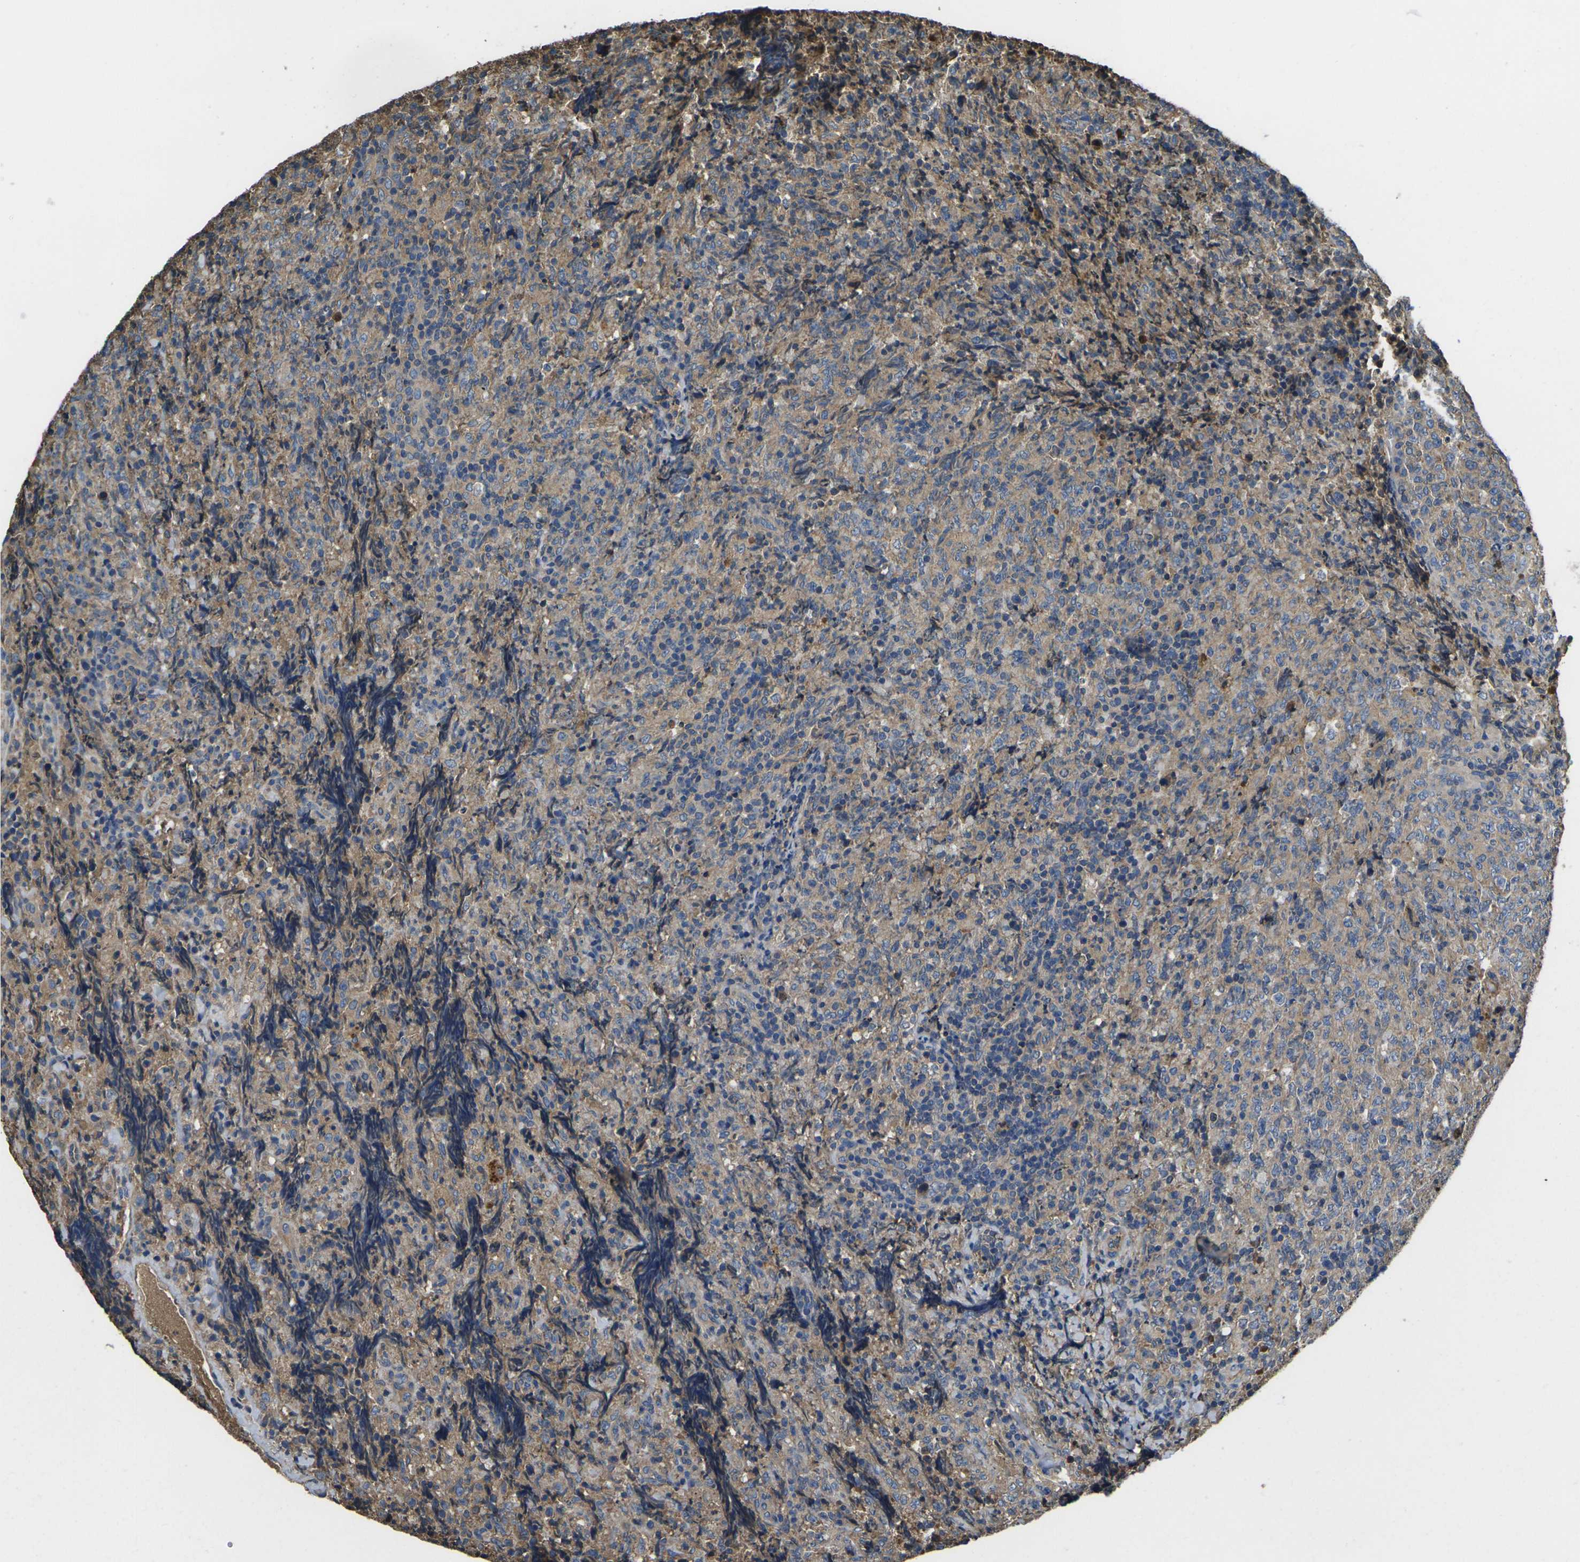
{"staining": {"intensity": "moderate", "quantity": ">75%", "location": "cytoplasmic/membranous"}, "tissue": "lymphoma", "cell_type": "Tumor cells", "image_type": "cancer", "snomed": [{"axis": "morphology", "description": "Malignant lymphoma, non-Hodgkin's type, High grade"}, {"axis": "topography", "description": "Tonsil"}], "caption": "Lymphoma tissue demonstrates moderate cytoplasmic/membranous expression in about >75% of tumor cells, visualized by immunohistochemistry.", "gene": "HSPG2", "patient": {"sex": "female", "age": 36}}